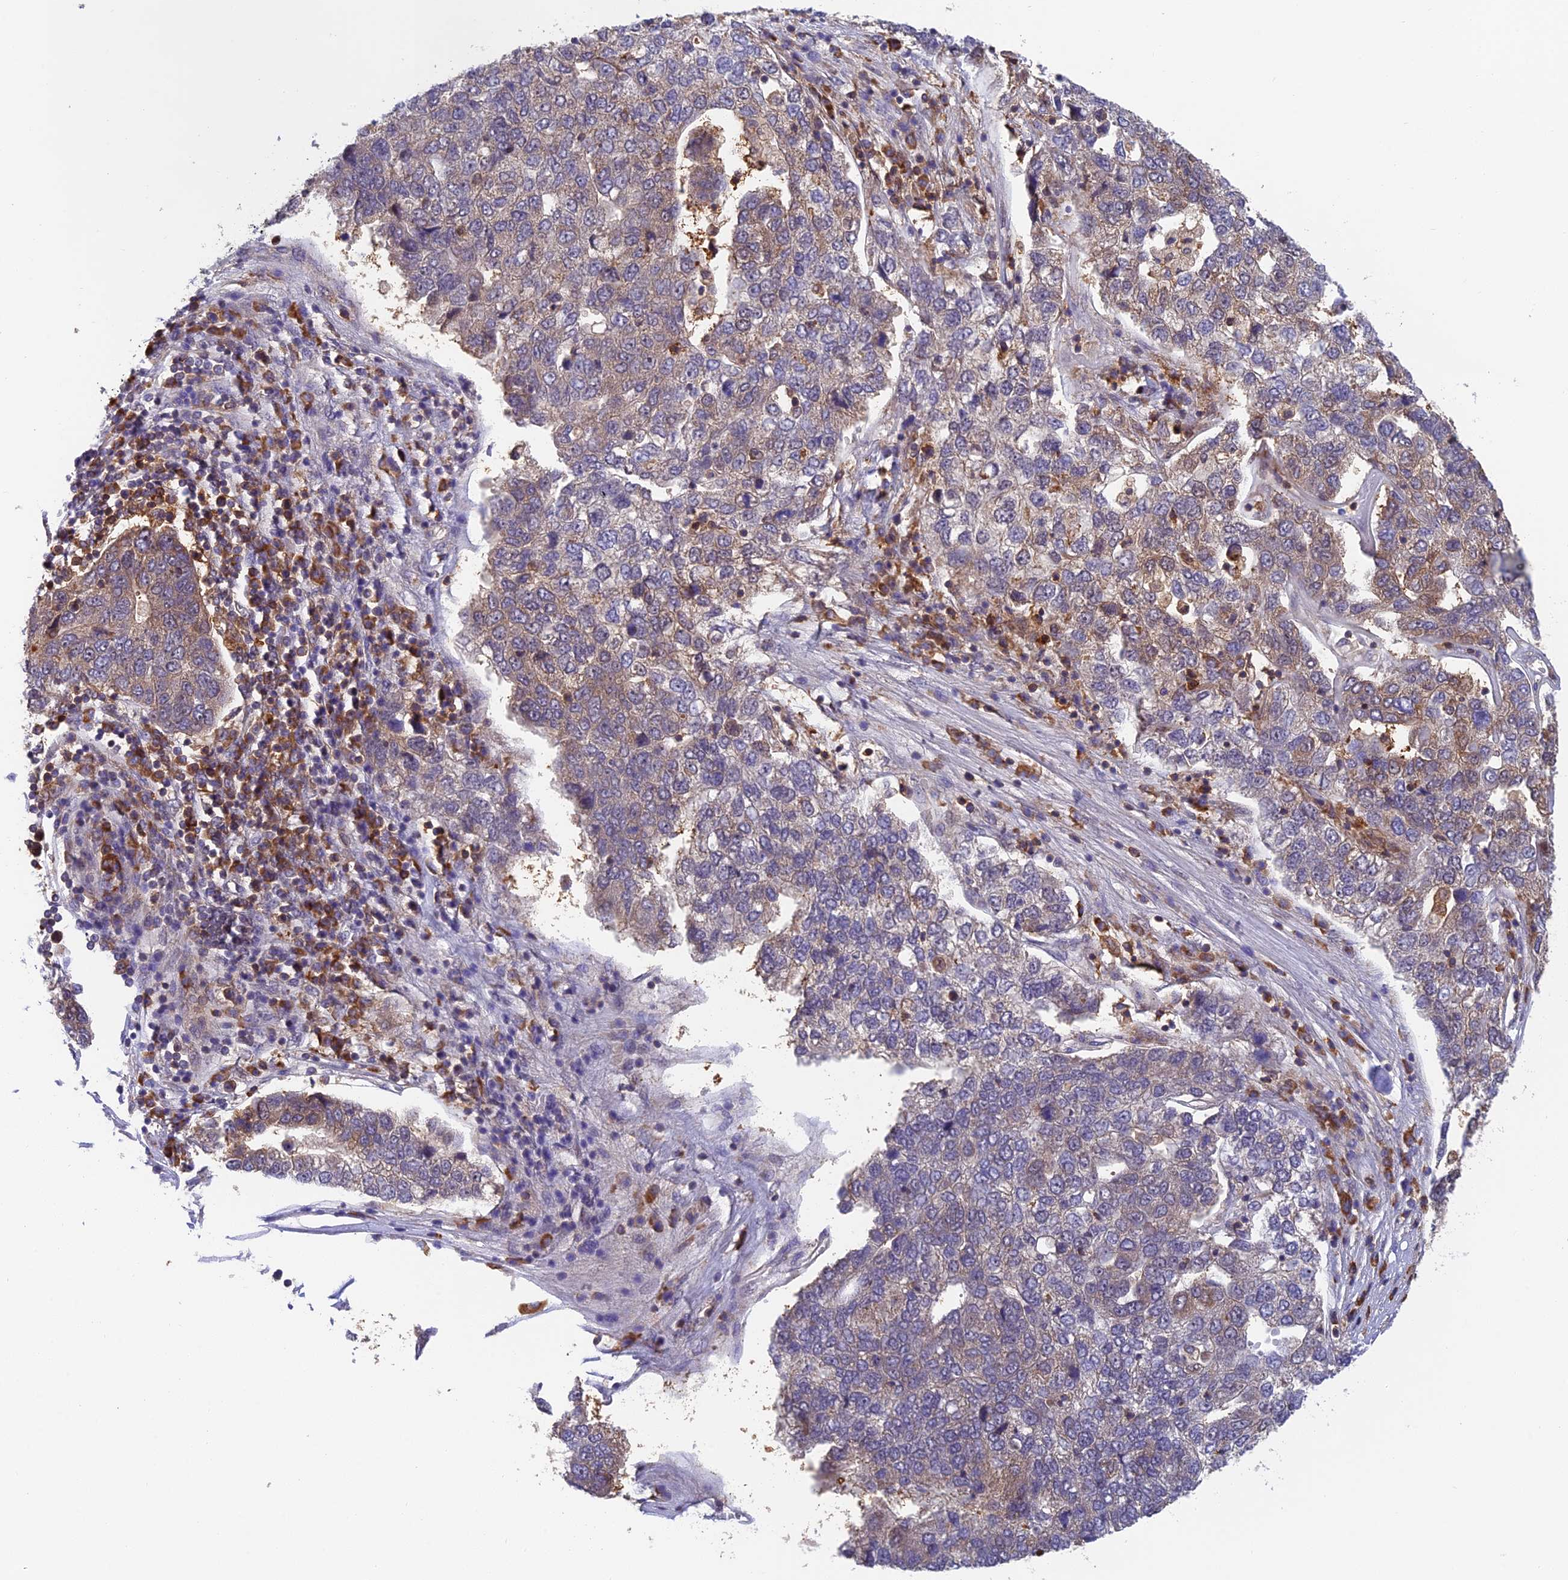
{"staining": {"intensity": "weak", "quantity": "25%-75%", "location": "cytoplasmic/membranous"}, "tissue": "pancreatic cancer", "cell_type": "Tumor cells", "image_type": "cancer", "snomed": [{"axis": "morphology", "description": "Adenocarcinoma, NOS"}, {"axis": "topography", "description": "Pancreas"}], "caption": "Adenocarcinoma (pancreatic) stained for a protein (brown) exhibits weak cytoplasmic/membranous positive positivity in approximately 25%-75% of tumor cells.", "gene": "IPO5", "patient": {"sex": "female", "age": 61}}